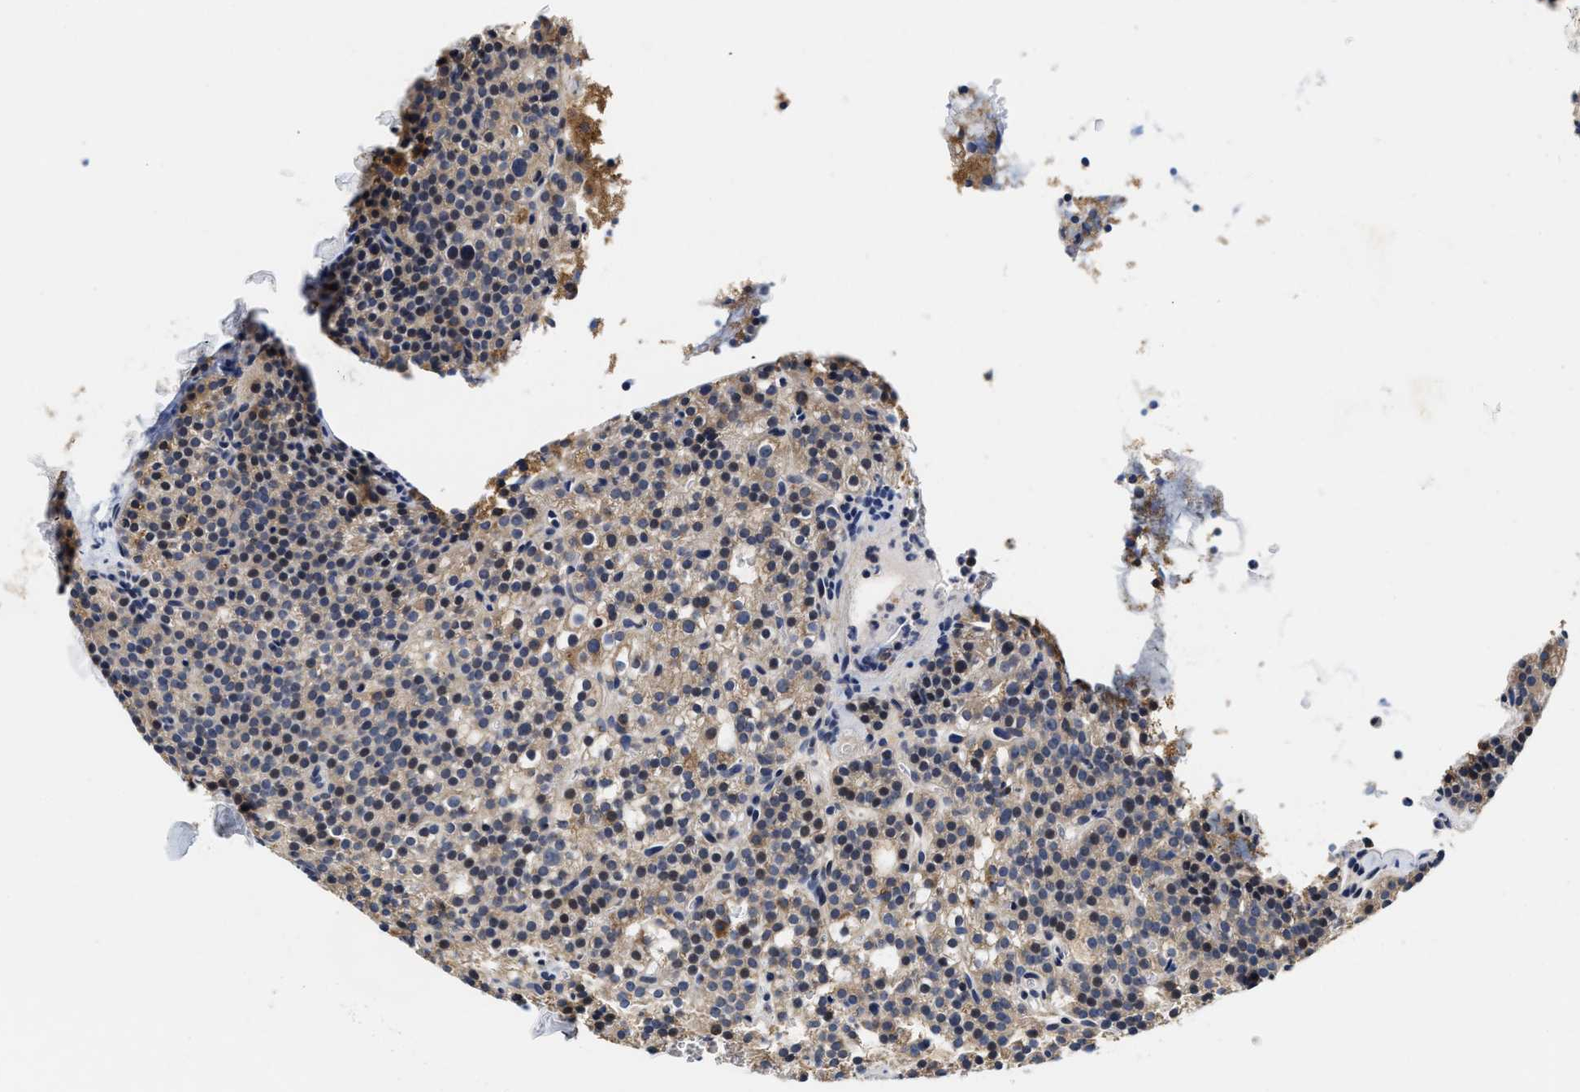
{"staining": {"intensity": "strong", "quantity": "<25%", "location": "cytoplasmic/membranous"}, "tissue": "parathyroid gland", "cell_type": "Glandular cells", "image_type": "normal", "snomed": [{"axis": "morphology", "description": "Normal tissue, NOS"}, {"axis": "morphology", "description": "Adenoma, NOS"}, {"axis": "topography", "description": "Parathyroid gland"}], "caption": "Protein expression analysis of normal human parathyroid gland reveals strong cytoplasmic/membranous staining in approximately <25% of glandular cells.", "gene": "SCYL2", "patient": {"sex": "female", "age": 74}}